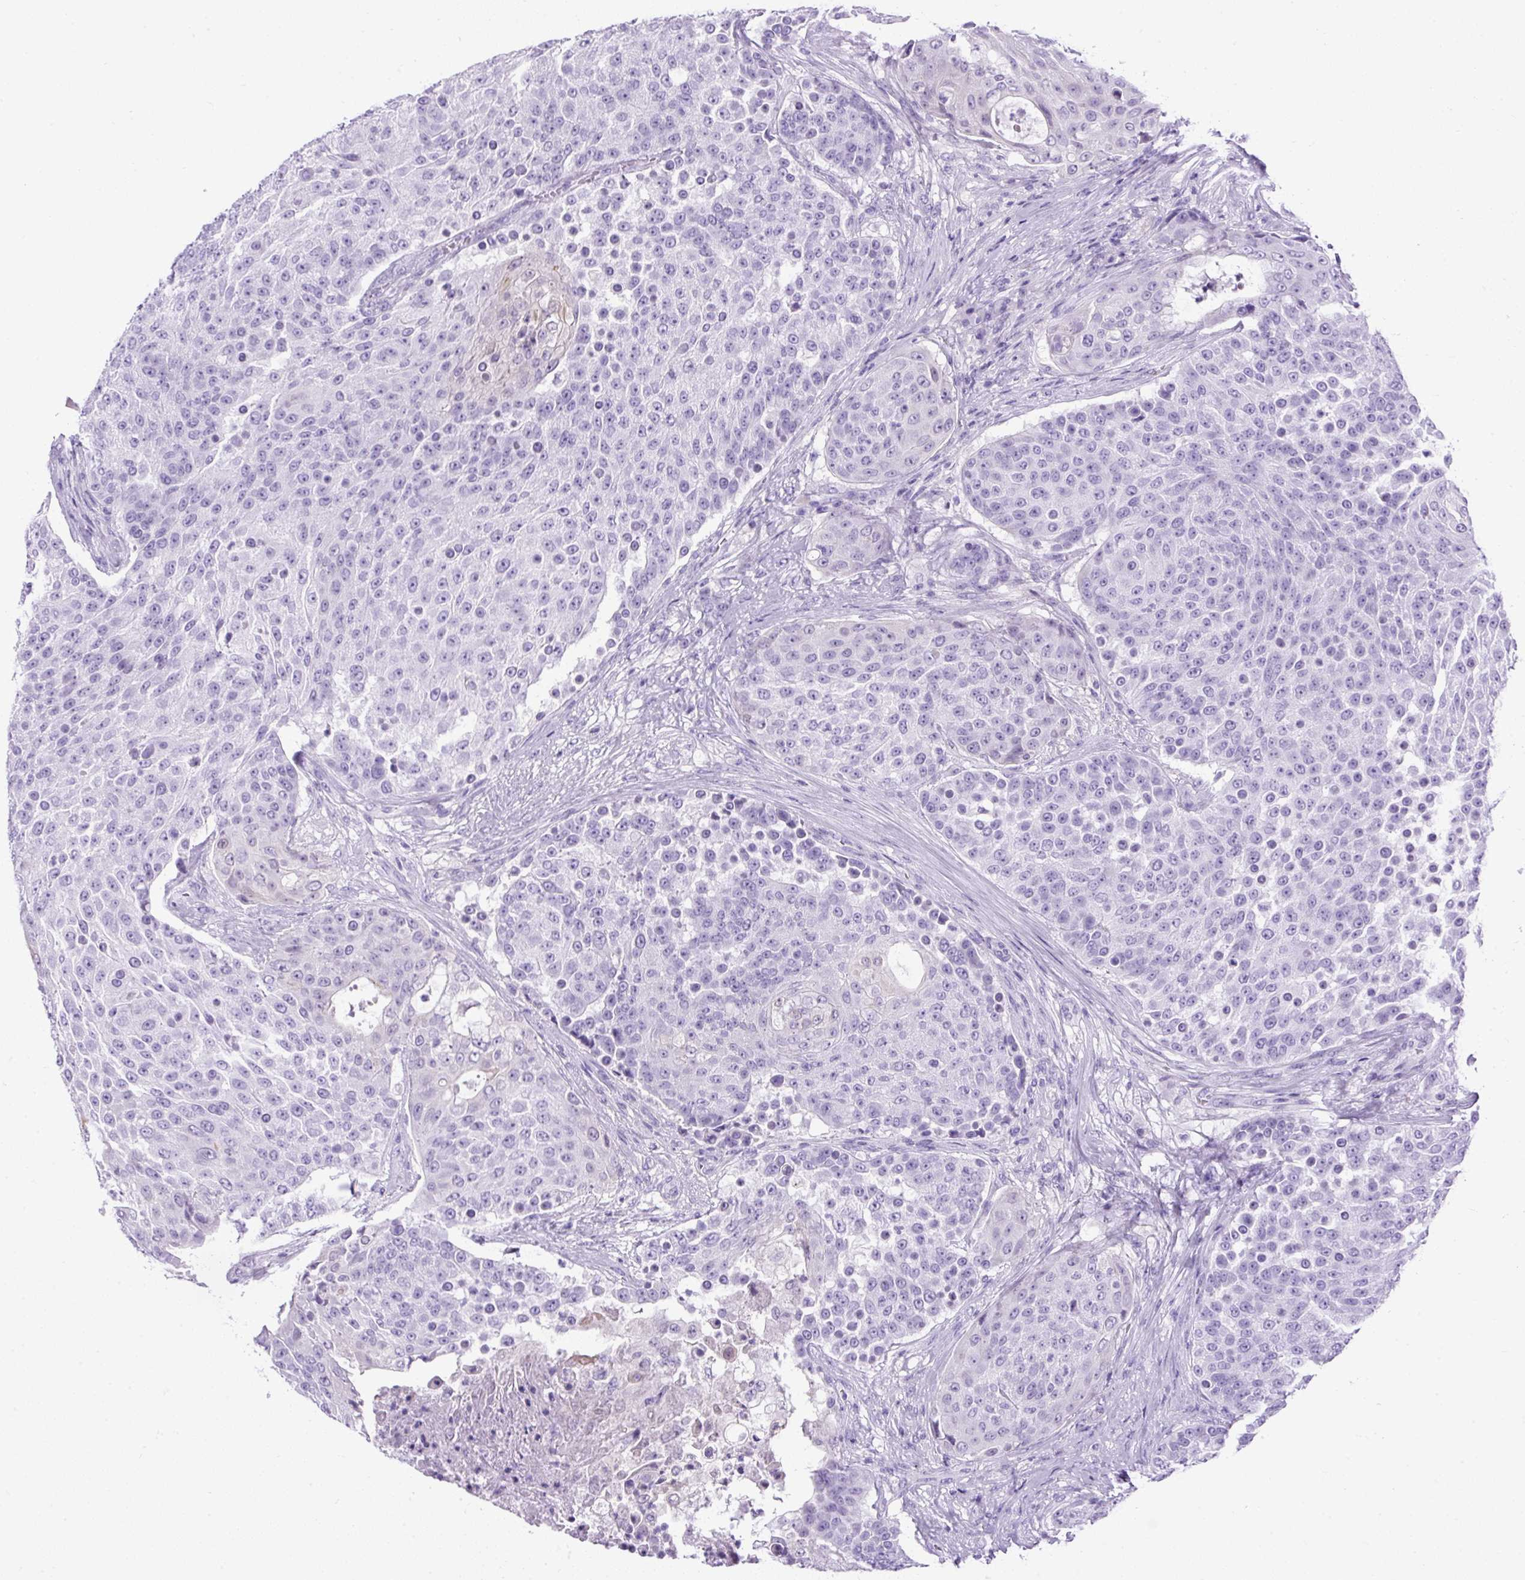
{"staining": {"intensity": "negative", "quantity": "none", "location": "none"}, "tissue": "urothelial cancer", "cell_type": "Tumor cells", "image_type": "cancer", "snomed": [{"axis": "morphology", "description": "Urothelial carcinoma, High grade"}, {"axis": "topography", "description": "Urinary bladder"}], "caption": "Human high-grade urothelial carcinoma stained for a protein using immunohistochemistry exhibits no staining in tumor cells.", "gene": "UPP1", "patient": {"sex": "female", "age": 63}}